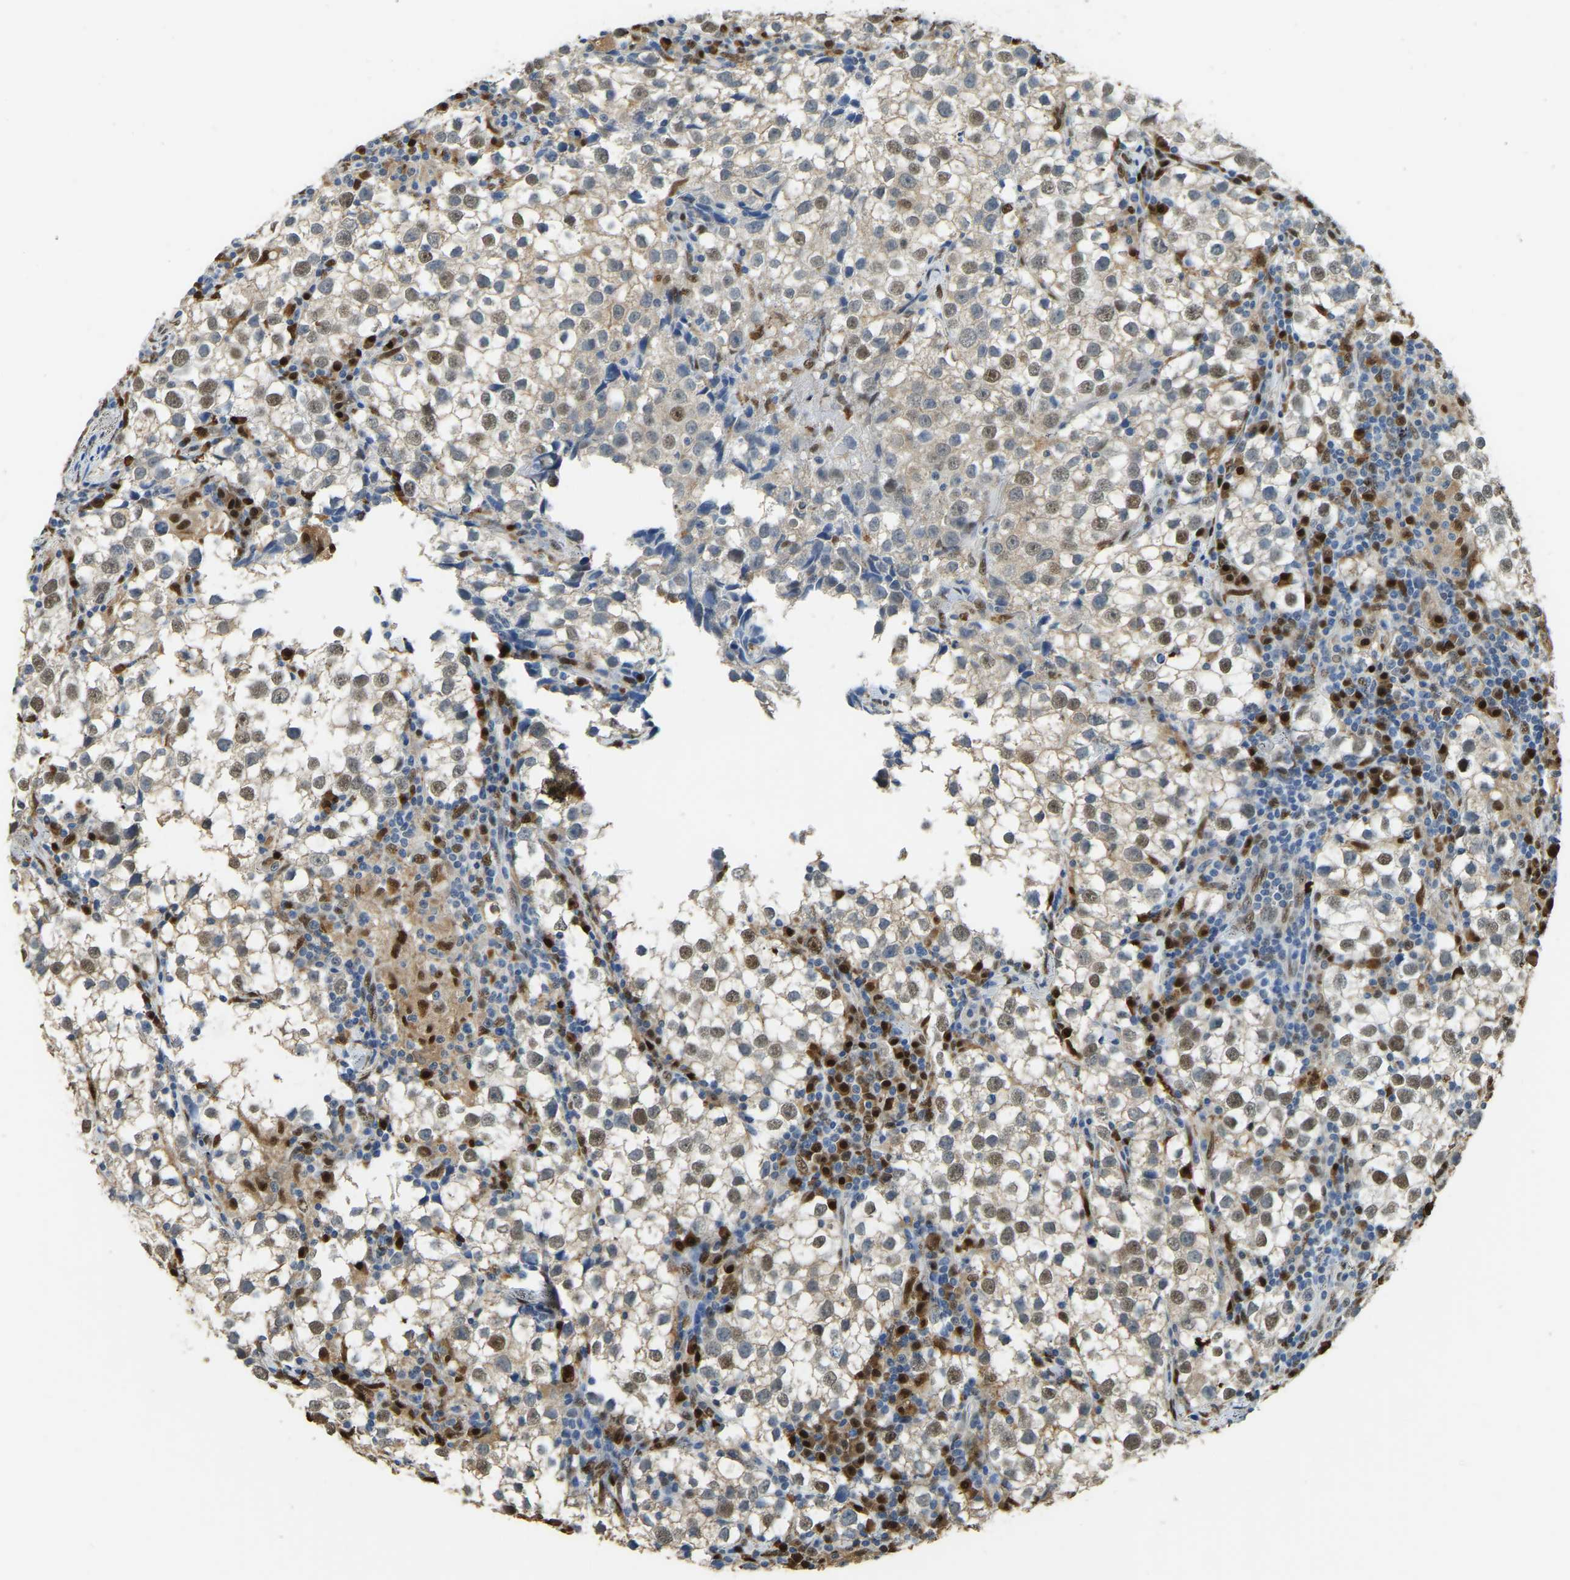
{"staining": {"intensity": "moderate", "quantity": ">75%", "location": "nuclear"}, "tissue": "testis cancer", "cell_type": "Tumor cells", "image_type": "cancer", "snomed": [{"axis": "morphology", "description": "Seminoma, NOS"}, {"axis": "morphology", "description": "Carcinoma, Embryonal, NOS"}, {"axis": "topography", "description": "Testis"}], "caption": "Immunohistochemistry histopathology image of testis seminoma stained for a protein (brown), which exhibits medium levels of moderate nuclear expression in about >75% of tumor cells.", "gene": "NANS", "patient": {"sex": "male", "age": 36}}